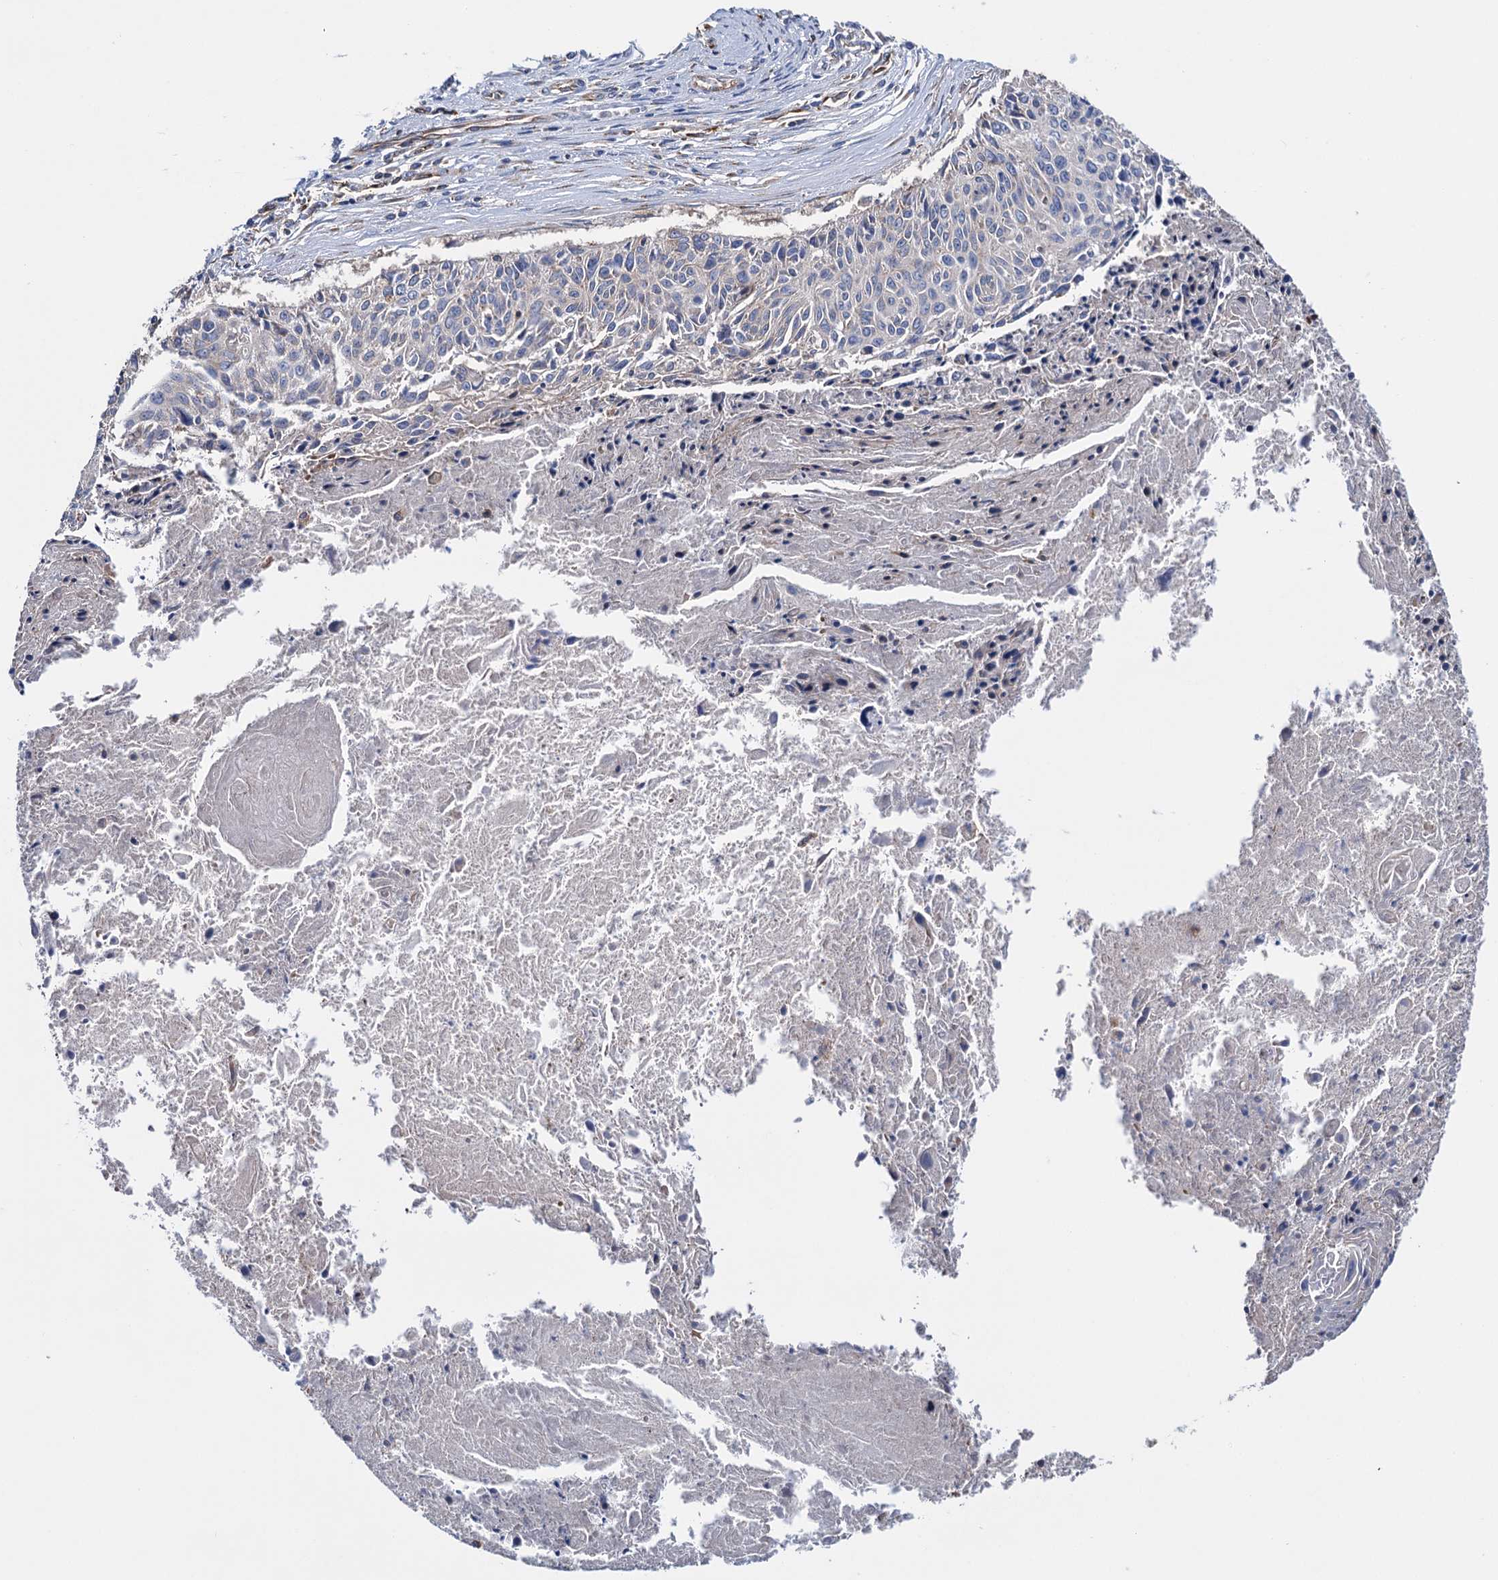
{"staining": {"intensity": "negative", "quantity": "none", "location": "none"}, "tissue": "cervical cancer", "cell_type": "Tumor cells", "image_type": "cancer", "snomed": [{"axis": "morphology", "description": "Squamous cell carcinoma, NOS"}, {"axis": "topography", "description": "Cervix"}], "caption": "Cervical cancer stained for a protein using immunohistochemistry (IHC) demonstrates no positivity tumor cells.", "gene": "SCPEP1", "patient": {"sex": "female", "age": 55}}